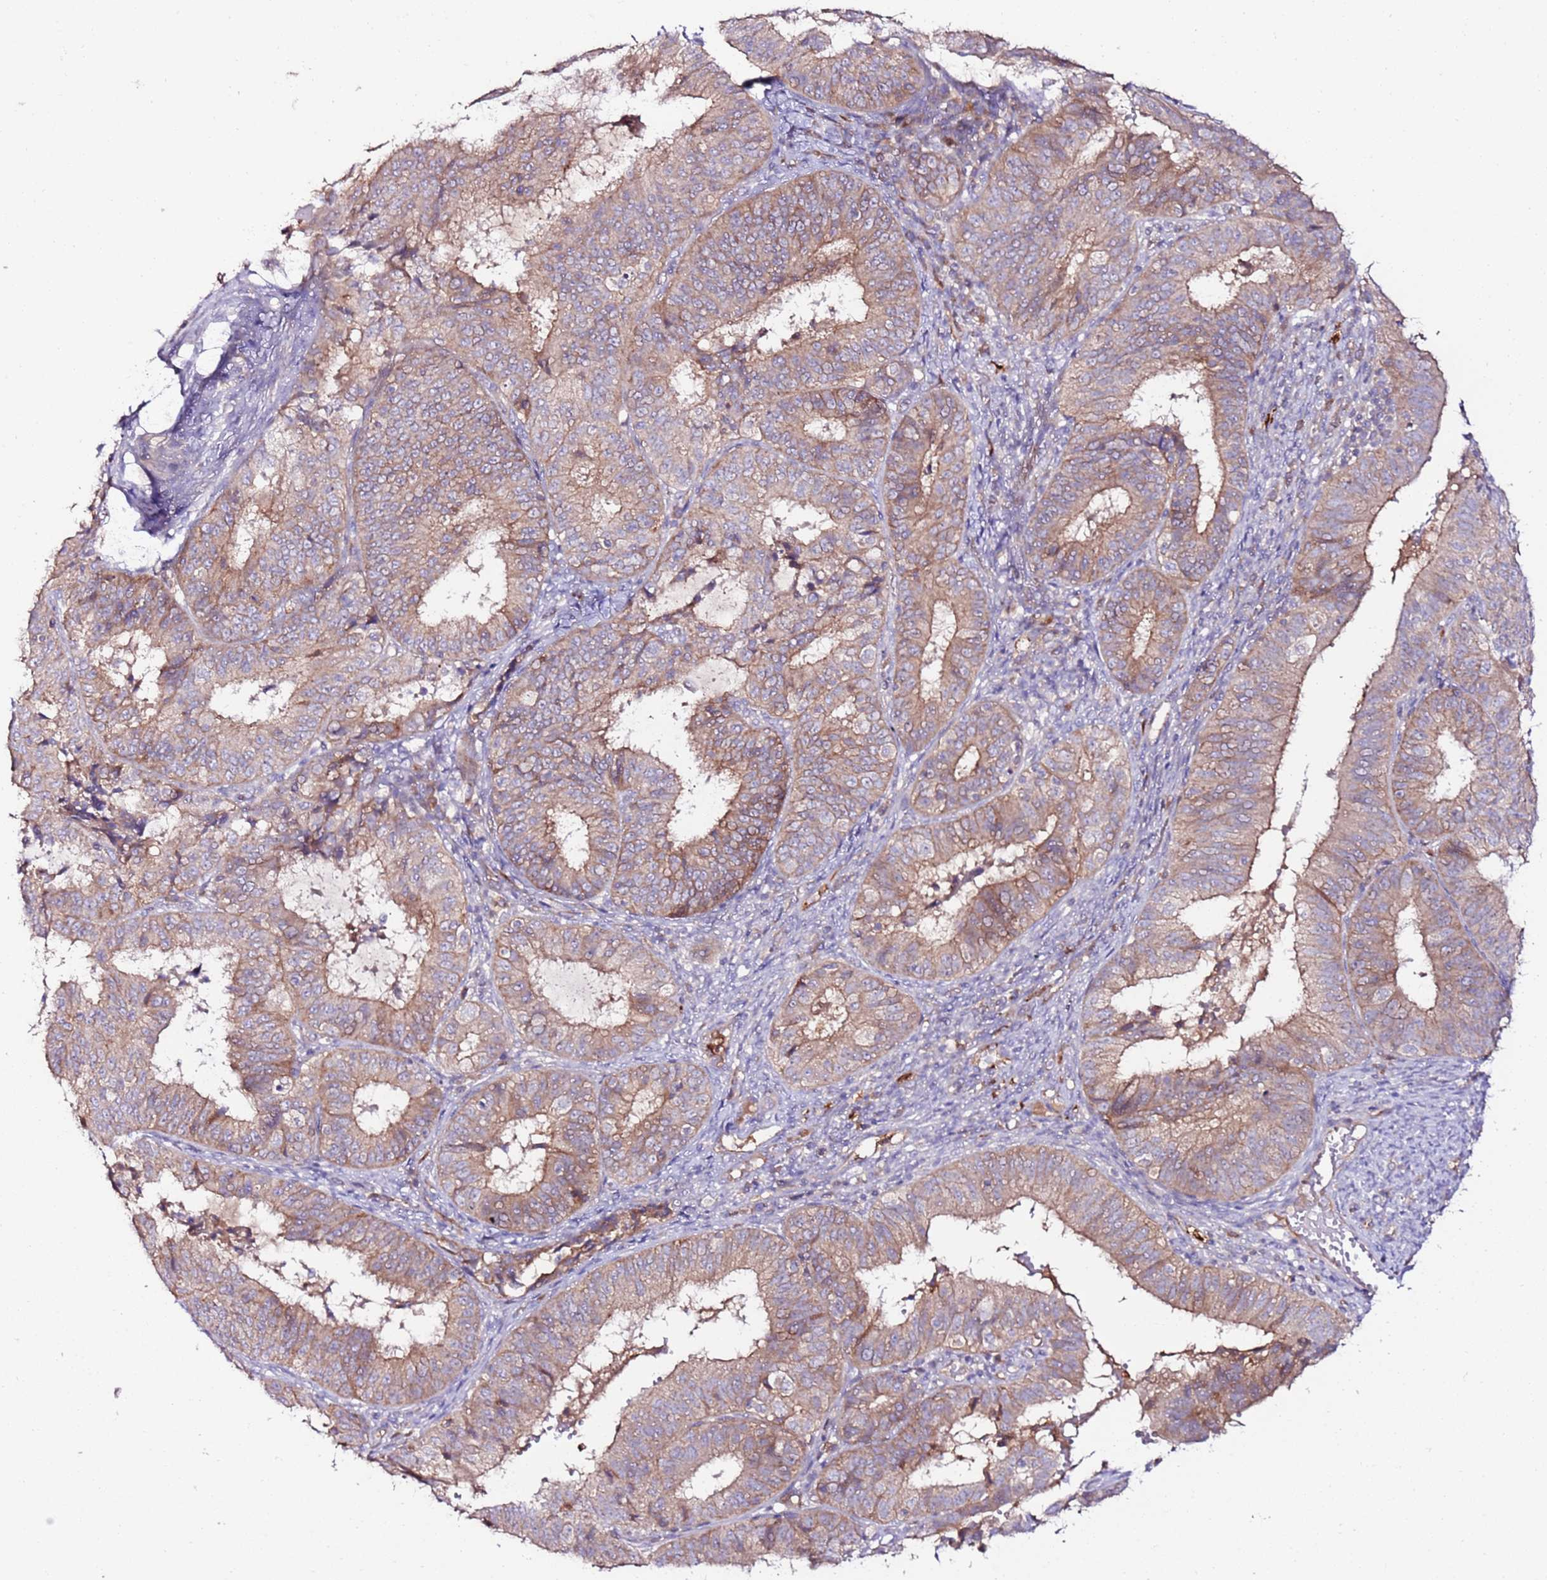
{"staining": {"intensity": "moderate", "quantity": ">75%", "location": "cytoplasmic/membranous"}, "tissue": "endometrial cancer", "cell_type": "Tumor cells", "image_type": "cancer", "snomed": [{"axis": "morphology", "description": "Adenocarcinoma, NOS"}, {"axis": "topography", "description": "Endometrium"}], "caption": "Brown immunohistochemical staining in endometrial cancer exhibits moderate cytoplasmic/membranous staining in approximately >75% of tumor cells.", "gene": "FLVCR1", "patient": {"sex": "female", "age": 51}}